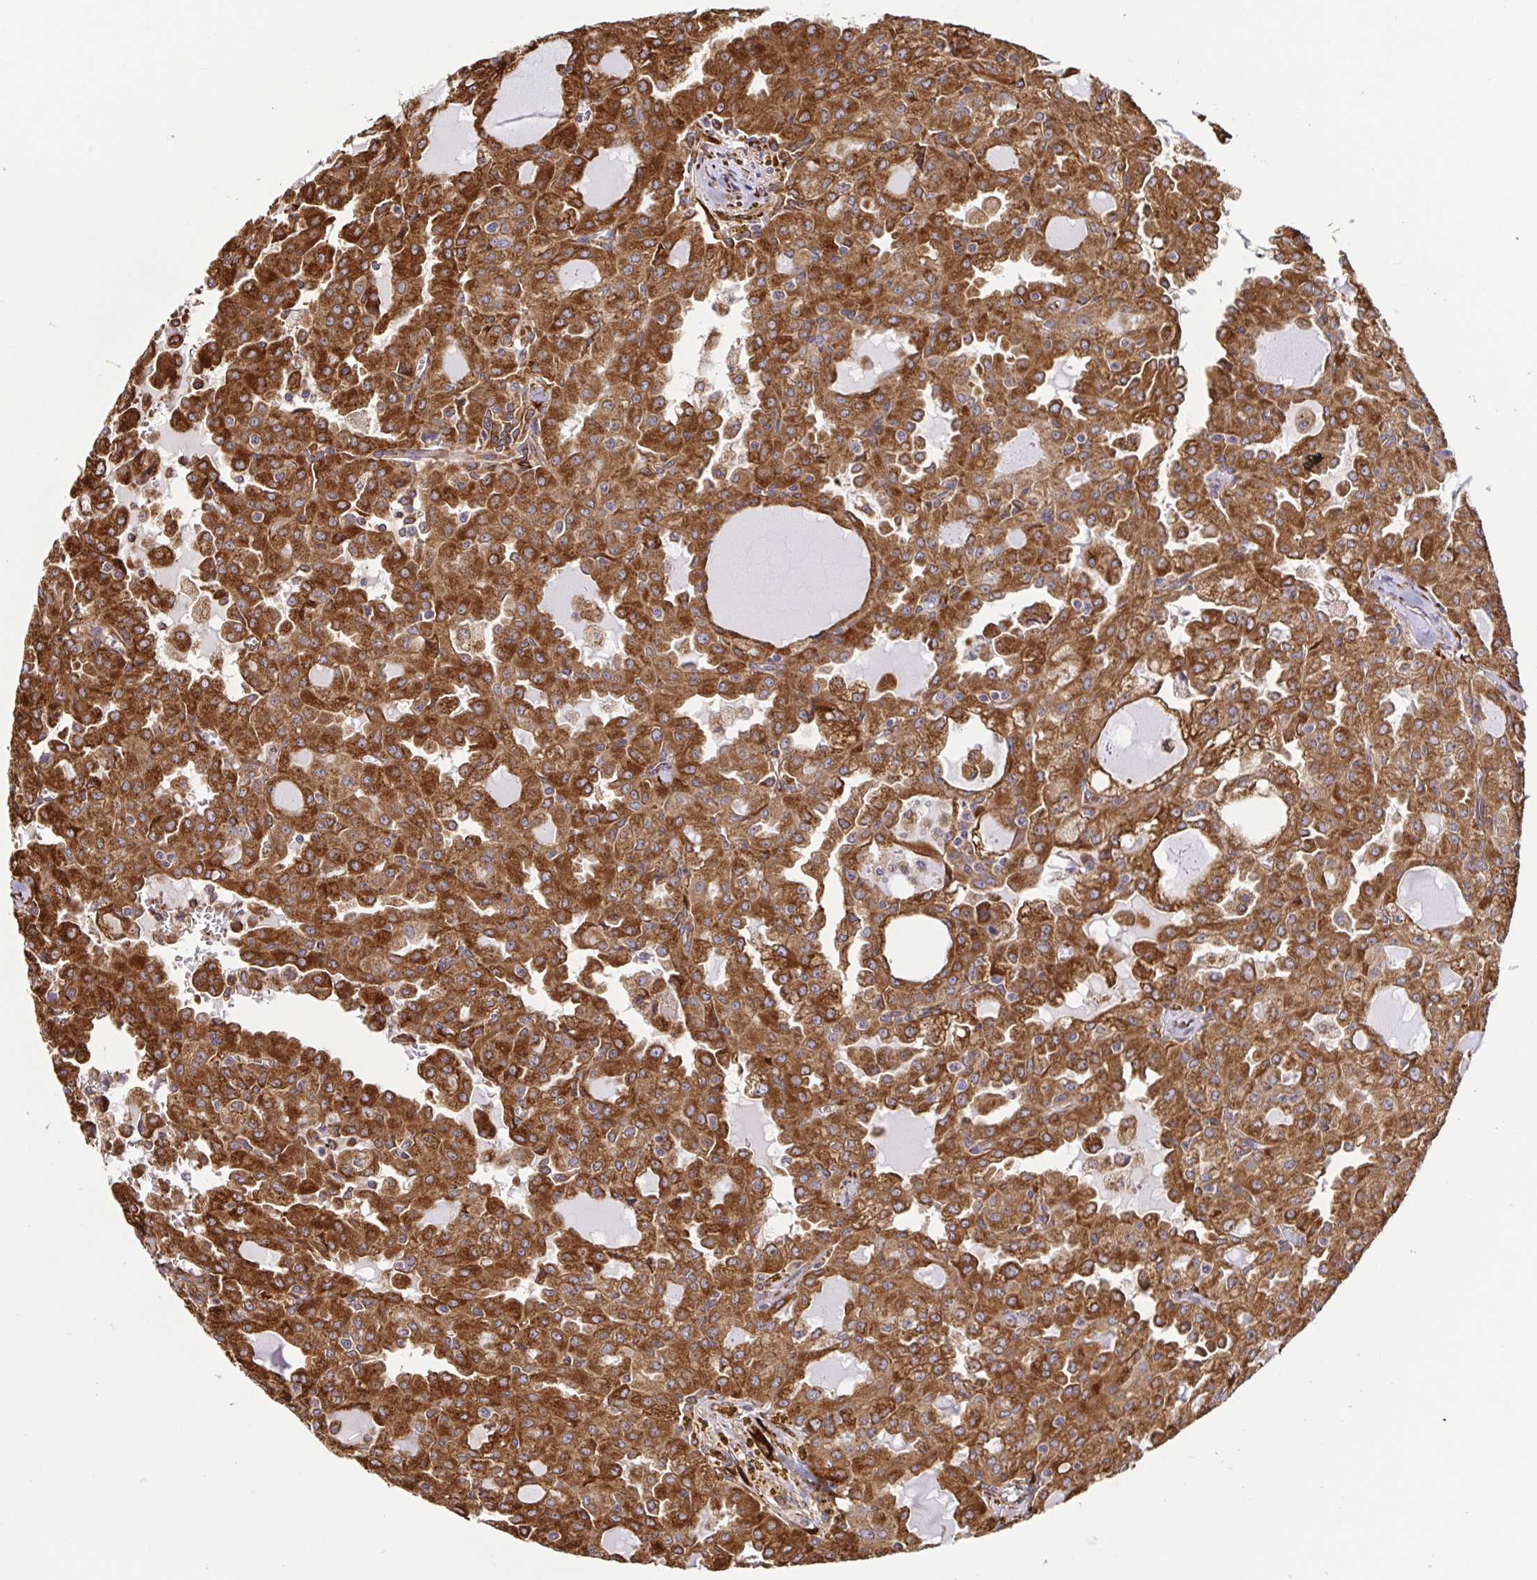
{"staining": {"intensity": "strong", "quantity": ">75%", "location": "cytoplasmic/membranous"}, "tissue": "head and neck cancer", "cell_type": "Tumor cells", "image_type": "cancer", "snomed": [{"axis": "morphology", "description": "Adenocarcinoma, NOS"}, {"axis": "topography", "description": "Head-Neck"}], "caption": "Immunohistochemical staining of head and neck cancer (adenocarcinoma) exhibits high levels of strong cytoplasmic/membranous positivity in approximately >75% of tumor cells.", "gene": "MAOA", "patient": {"sex": "male", "age": 64}}